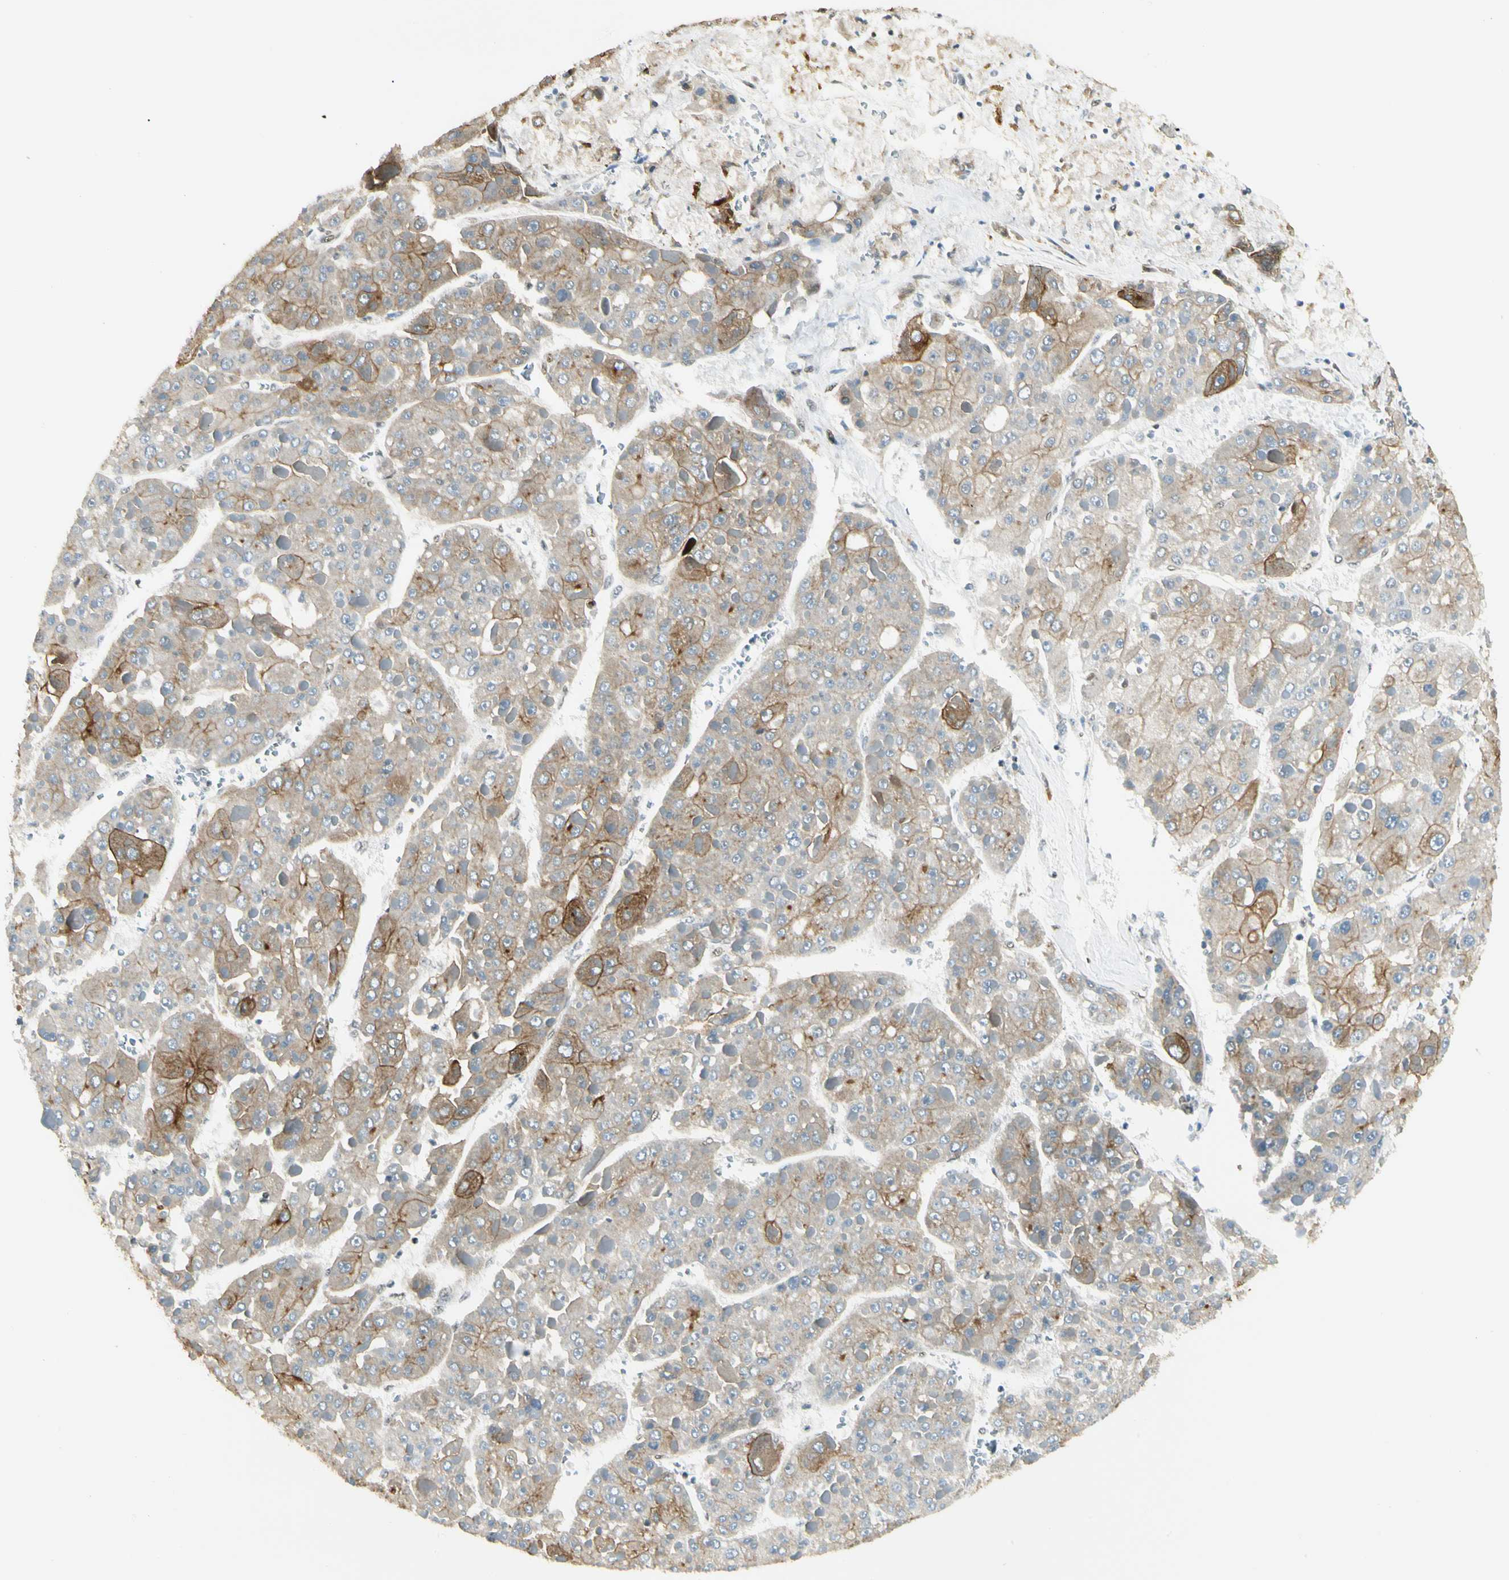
{"staining": {"intensity": "moderate", "quantity": ">75%", "location": "cytoplasmic/membranous"}, "tissue": "liver cancer", "cell_type": "Tumor cells", "image_type": "cancer", "snomed": [{"axis": "morphology", "description": "Carcinoma, Hepatocellular, NOS"}, {"axis": "topography", "description": "Liver"}], "caption": "Immunohistochemistry (DAB (3,3'-diaminobenzidine)) staining of hepatocellular carcinoma (liver) exhibits moderate cytoplasmic/membranous protein positivity in about >75% of tumor cells.", "gene": "ATXN1", "patient": {"sex": "female", "age": 73}}